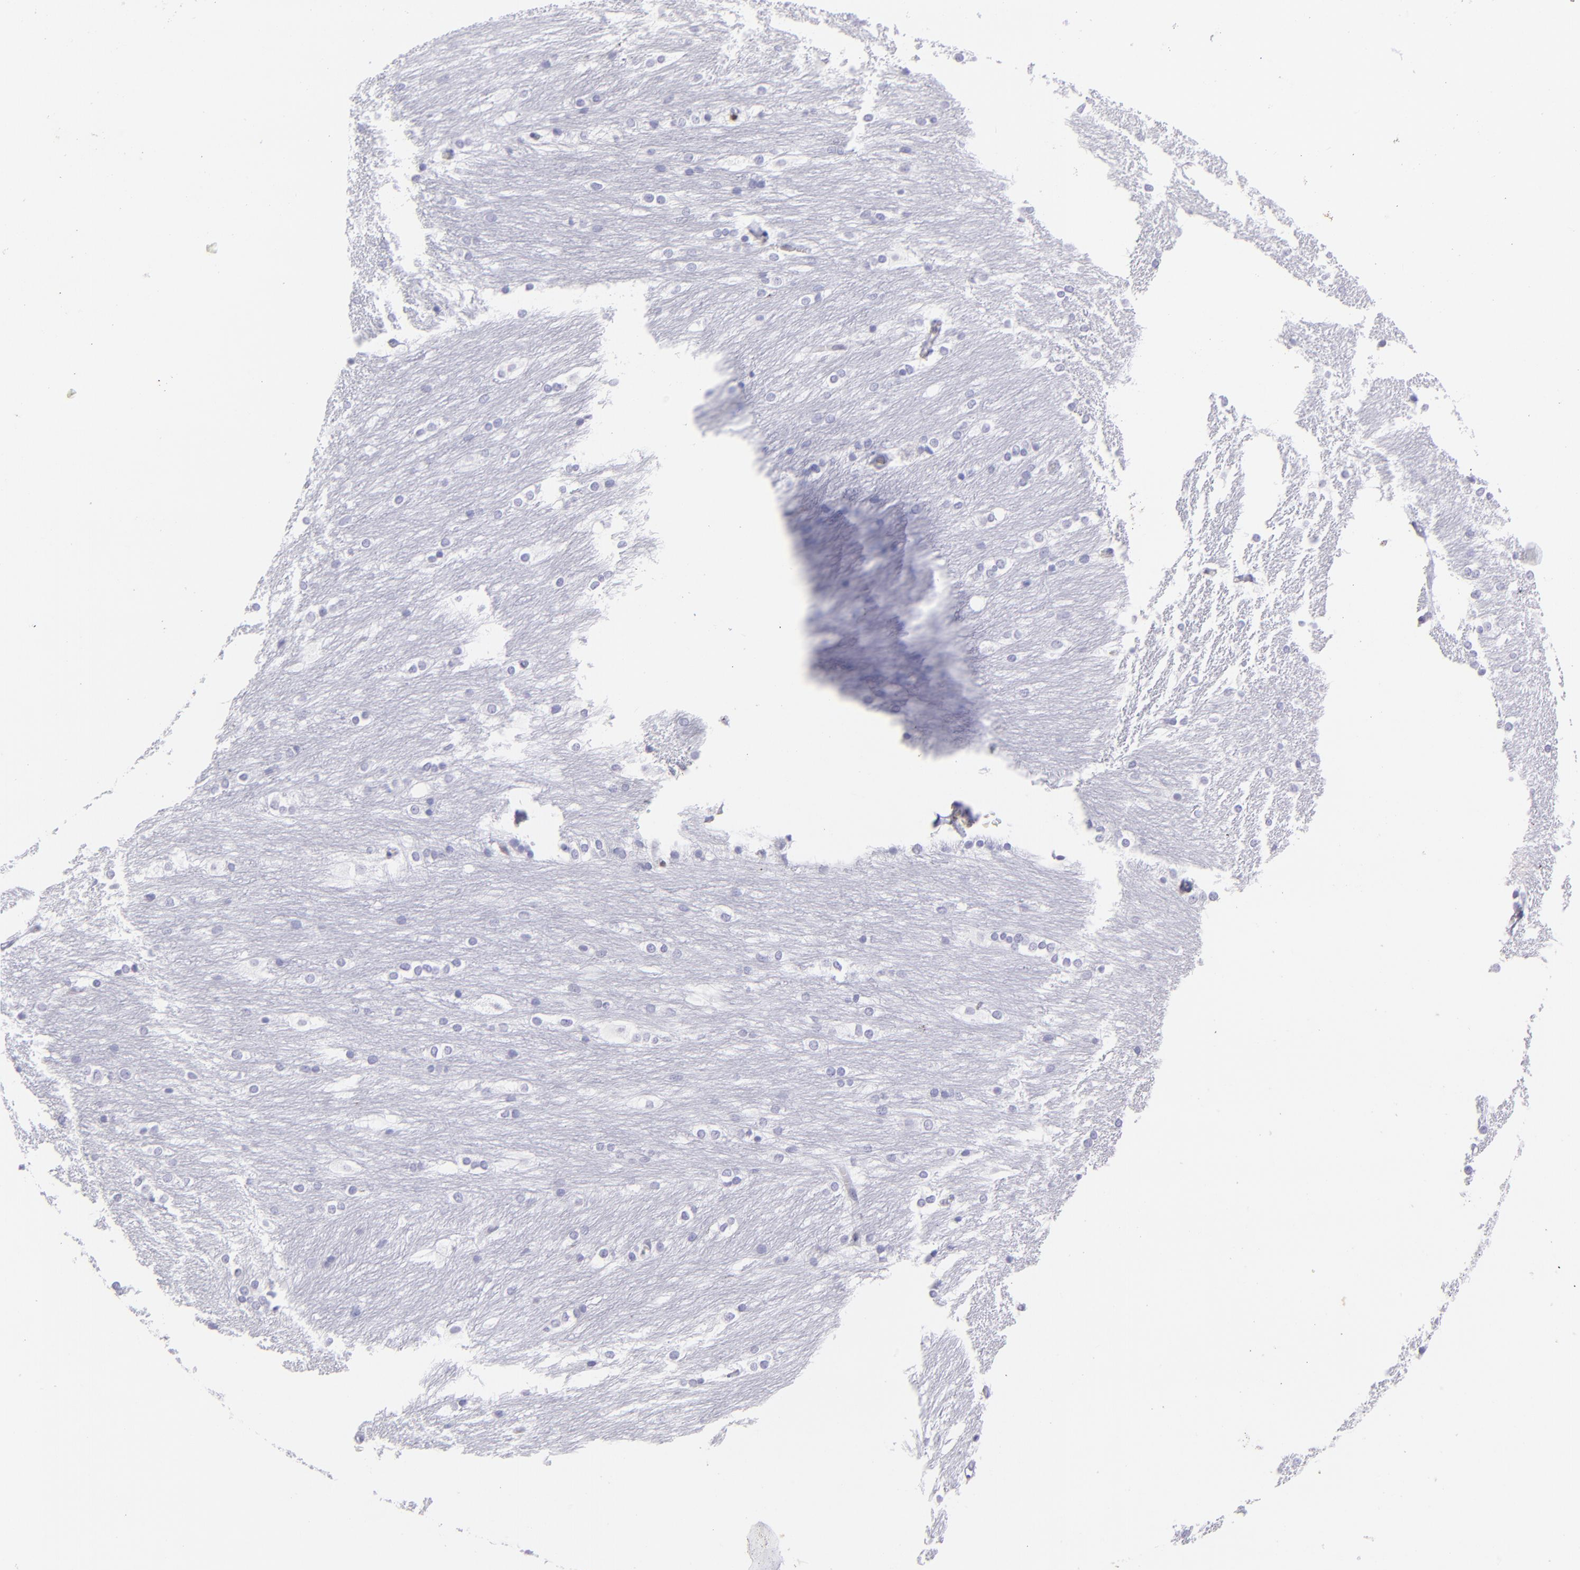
{"staining": {"intensity": "negative", "quantity": "none", "location": "none"}, "tissue": "caudate", "cell_type": "Glial cells", "image_type": "normal", "snomed": [{"axis": "morphology", "description": "Normal tissue, NOS"}, {"axis": "topography", "description": "Lateral ventricle wall"}], "caption": "IHC image of normal caudate: caudate stained with DAB displays no significant protein staining in glial cells.", "gene": "ETS1", "patient": {"sex": "female", "age": 19}}